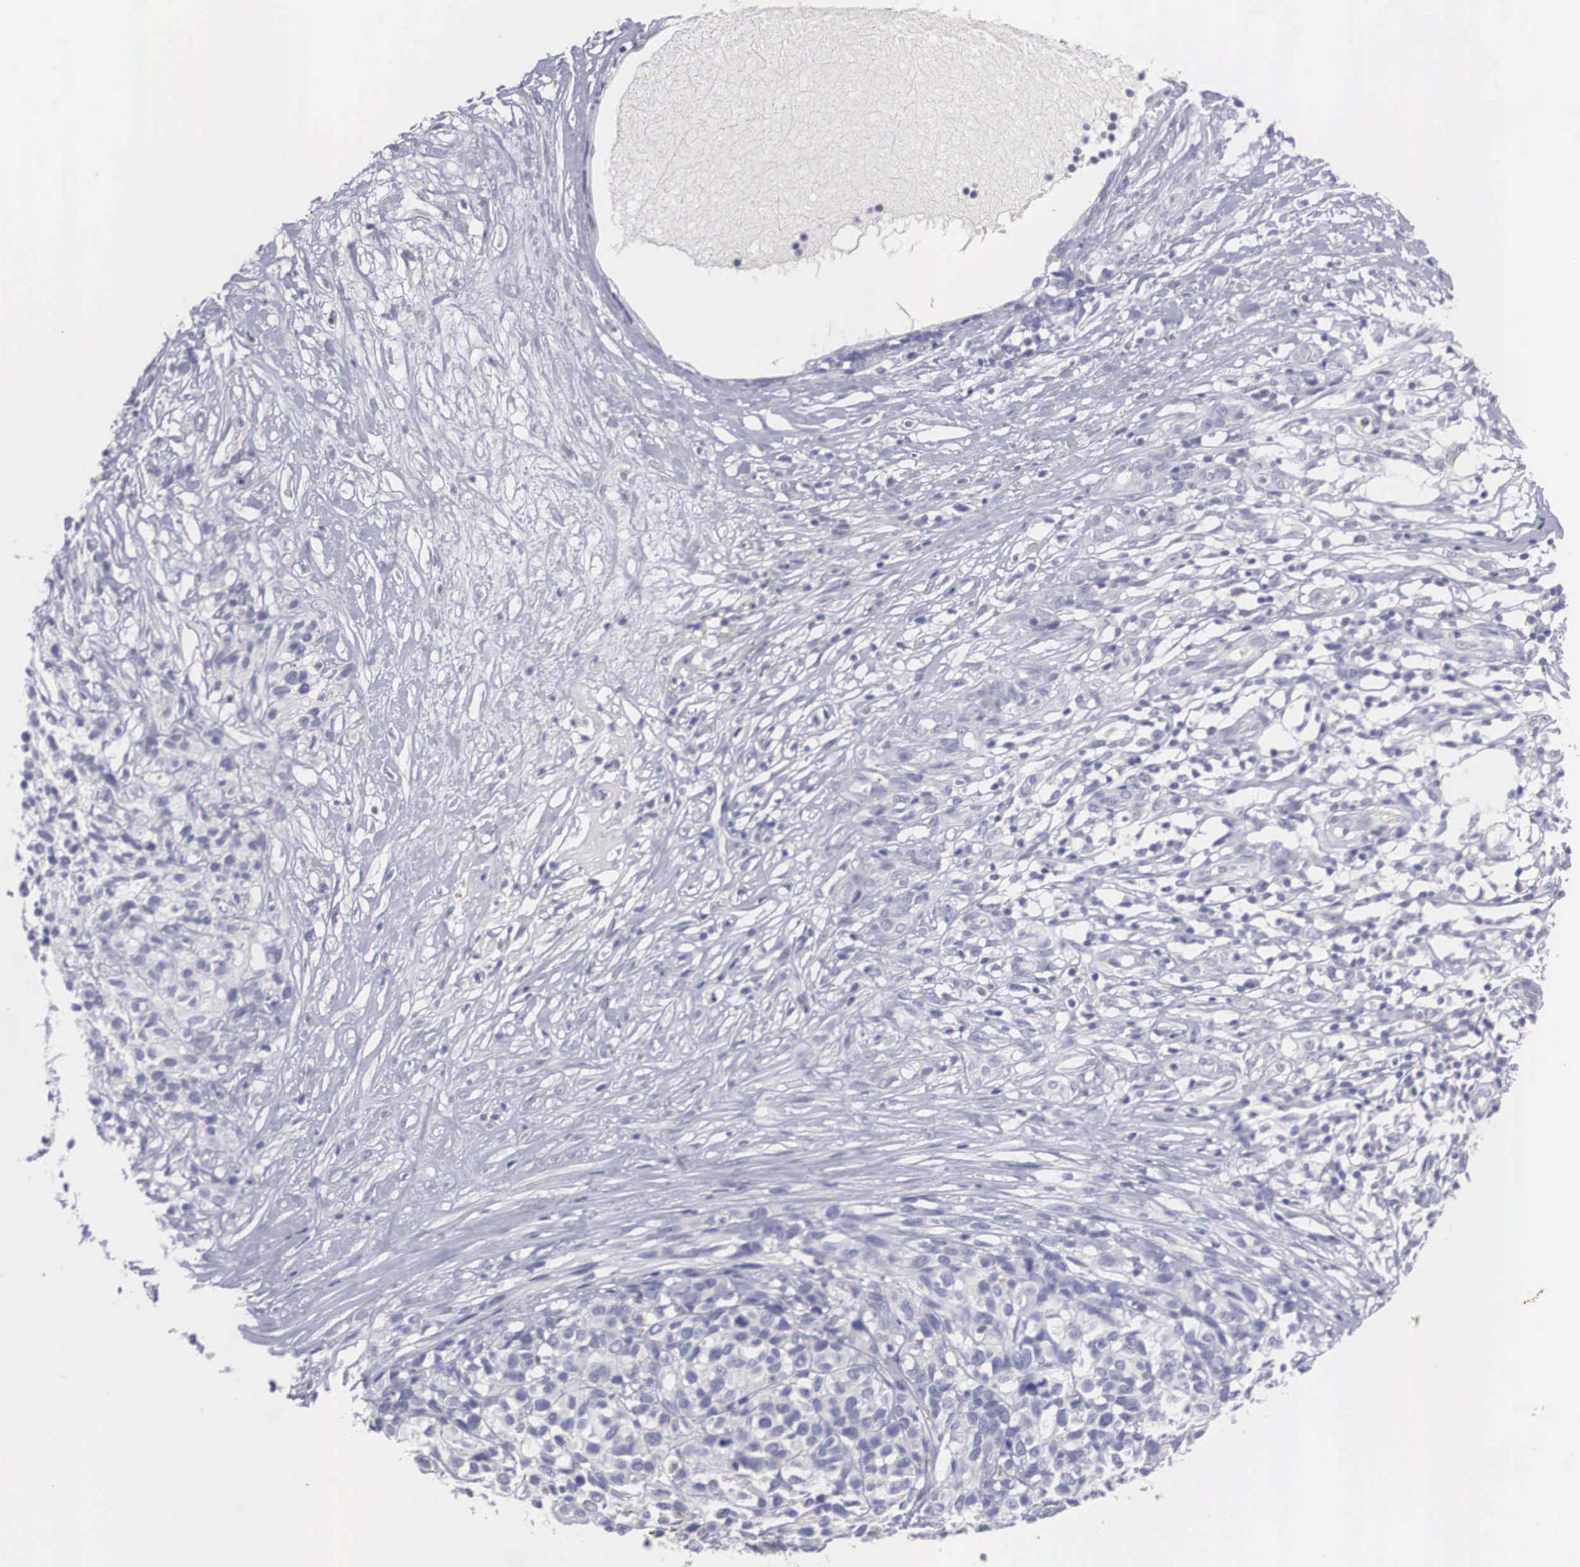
{"staining": {"intensity": "negative", "quantity": "none", "location": "none"}, "tissue": "melanoma", "cell_type": "Tumor cells", "image_type": "cancer", "snomed": [{"axis": "morphology", "description": "Malignant melanoma, NOS"}, {"axis": "topography", "description": "Skin"}], "caption": "The immunohistochemistry histopathology image has no significant expression in tumor cells of melanoma tissue.", "gene": "REPS2", "patient": {"sex": "female", "age": 85}}